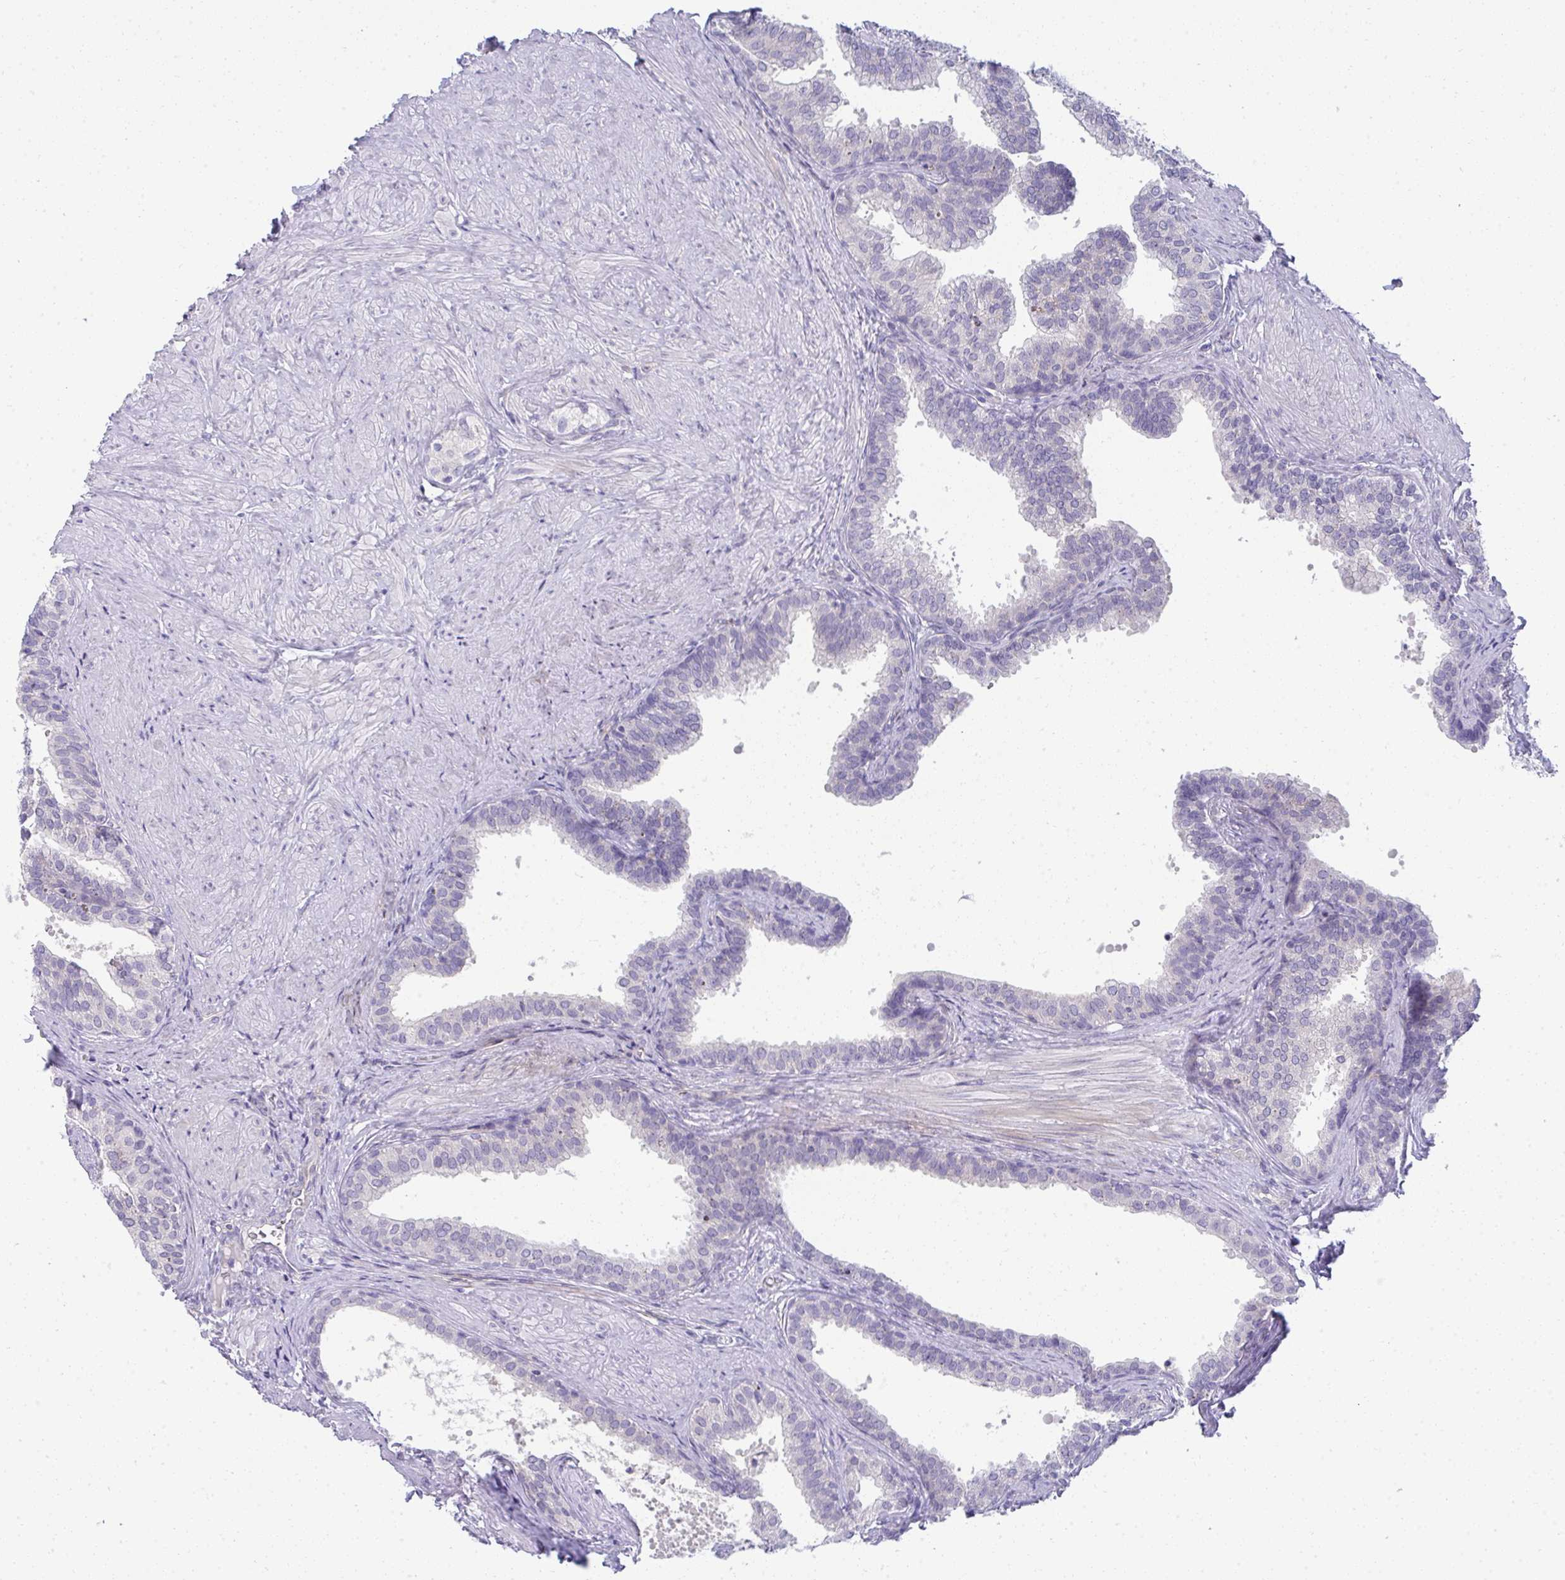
{"staining": {"intensity": "negative", "quantity": "none", "location": "none"}, "tissue": "prostate", "cell_type": "Glandular cells", "image_type": "normal", "snomed": [{"axis": "morphology", "description": "Normal tissue, NOS"}, {"axis": "topography", "description": "Prostate"}, {"axis": "topography", "description": "Peripheral nerve tissue"}], "caption": "High magnification brightfield microscopy of unremarkable prostate stained with DAB (3,3'-diaminobenzidine) (brown) and counterstained with hematoxylin (blue): glandular cells show no significant expression. Nuclei are stained in blue.", "gene": "TMEM82", "patient": {"sex": "male", "age": 55}}